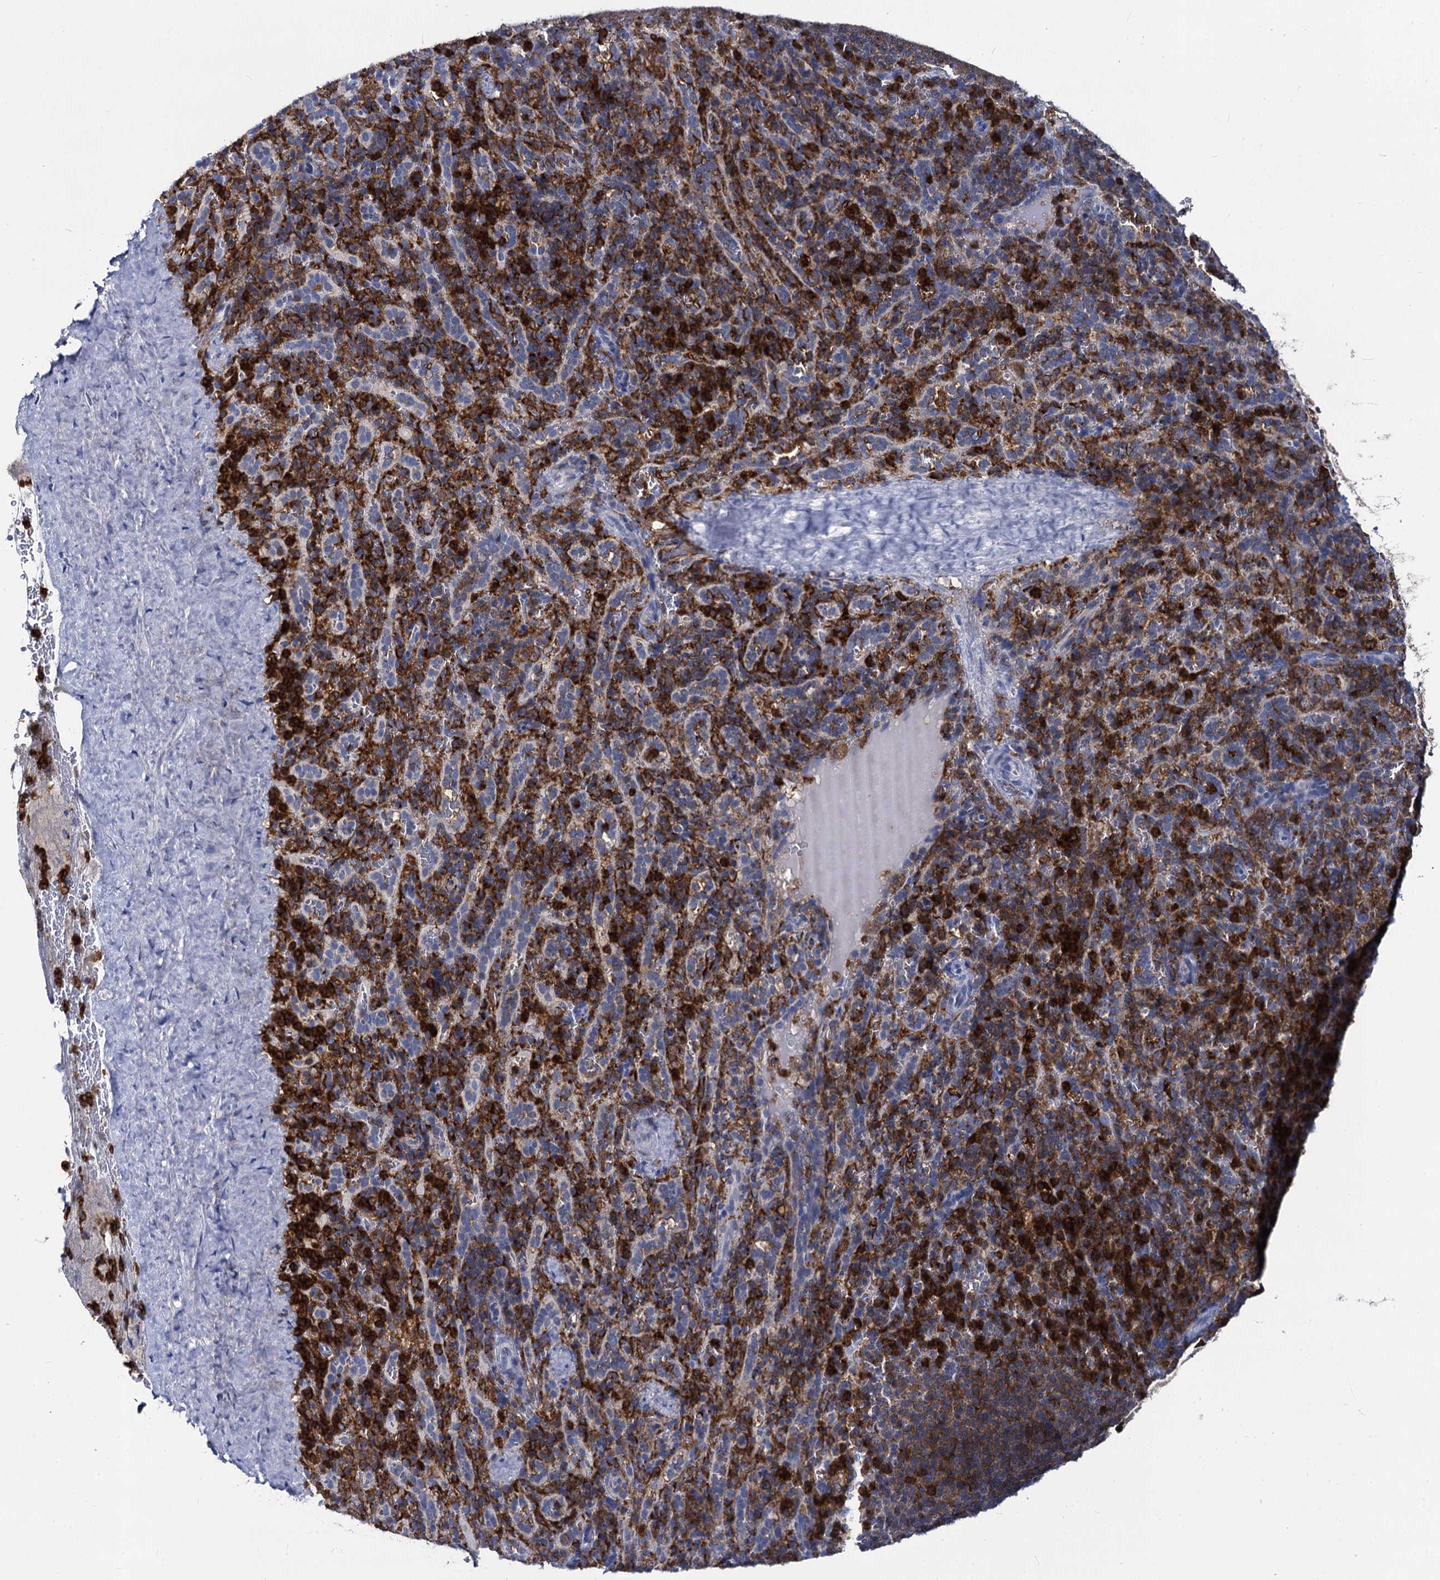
{"staining": {"intensity": "strong", "quantity": "25%-75%", "location": "cytoplasmic/membranous"}, "tissue": "spleen", "cell_type": "Cells in red pulp", "image_type": "normal", "snomed": [{"axis": "morphology", "description": "Normal tissue, NOS"}, {"axis": "topography", "description": "Spleen"}], "caption": "Normal spleen was stained to show a protein in brown. There is high levels of strong cytoplasmic/membranous positivity in about 25%-75% of cells in red pulp. (DAB = brown stain, brightfield microscopy at high magnification).", "gene": "RHOG", "patient": {"sex": "female", "age": 21}}